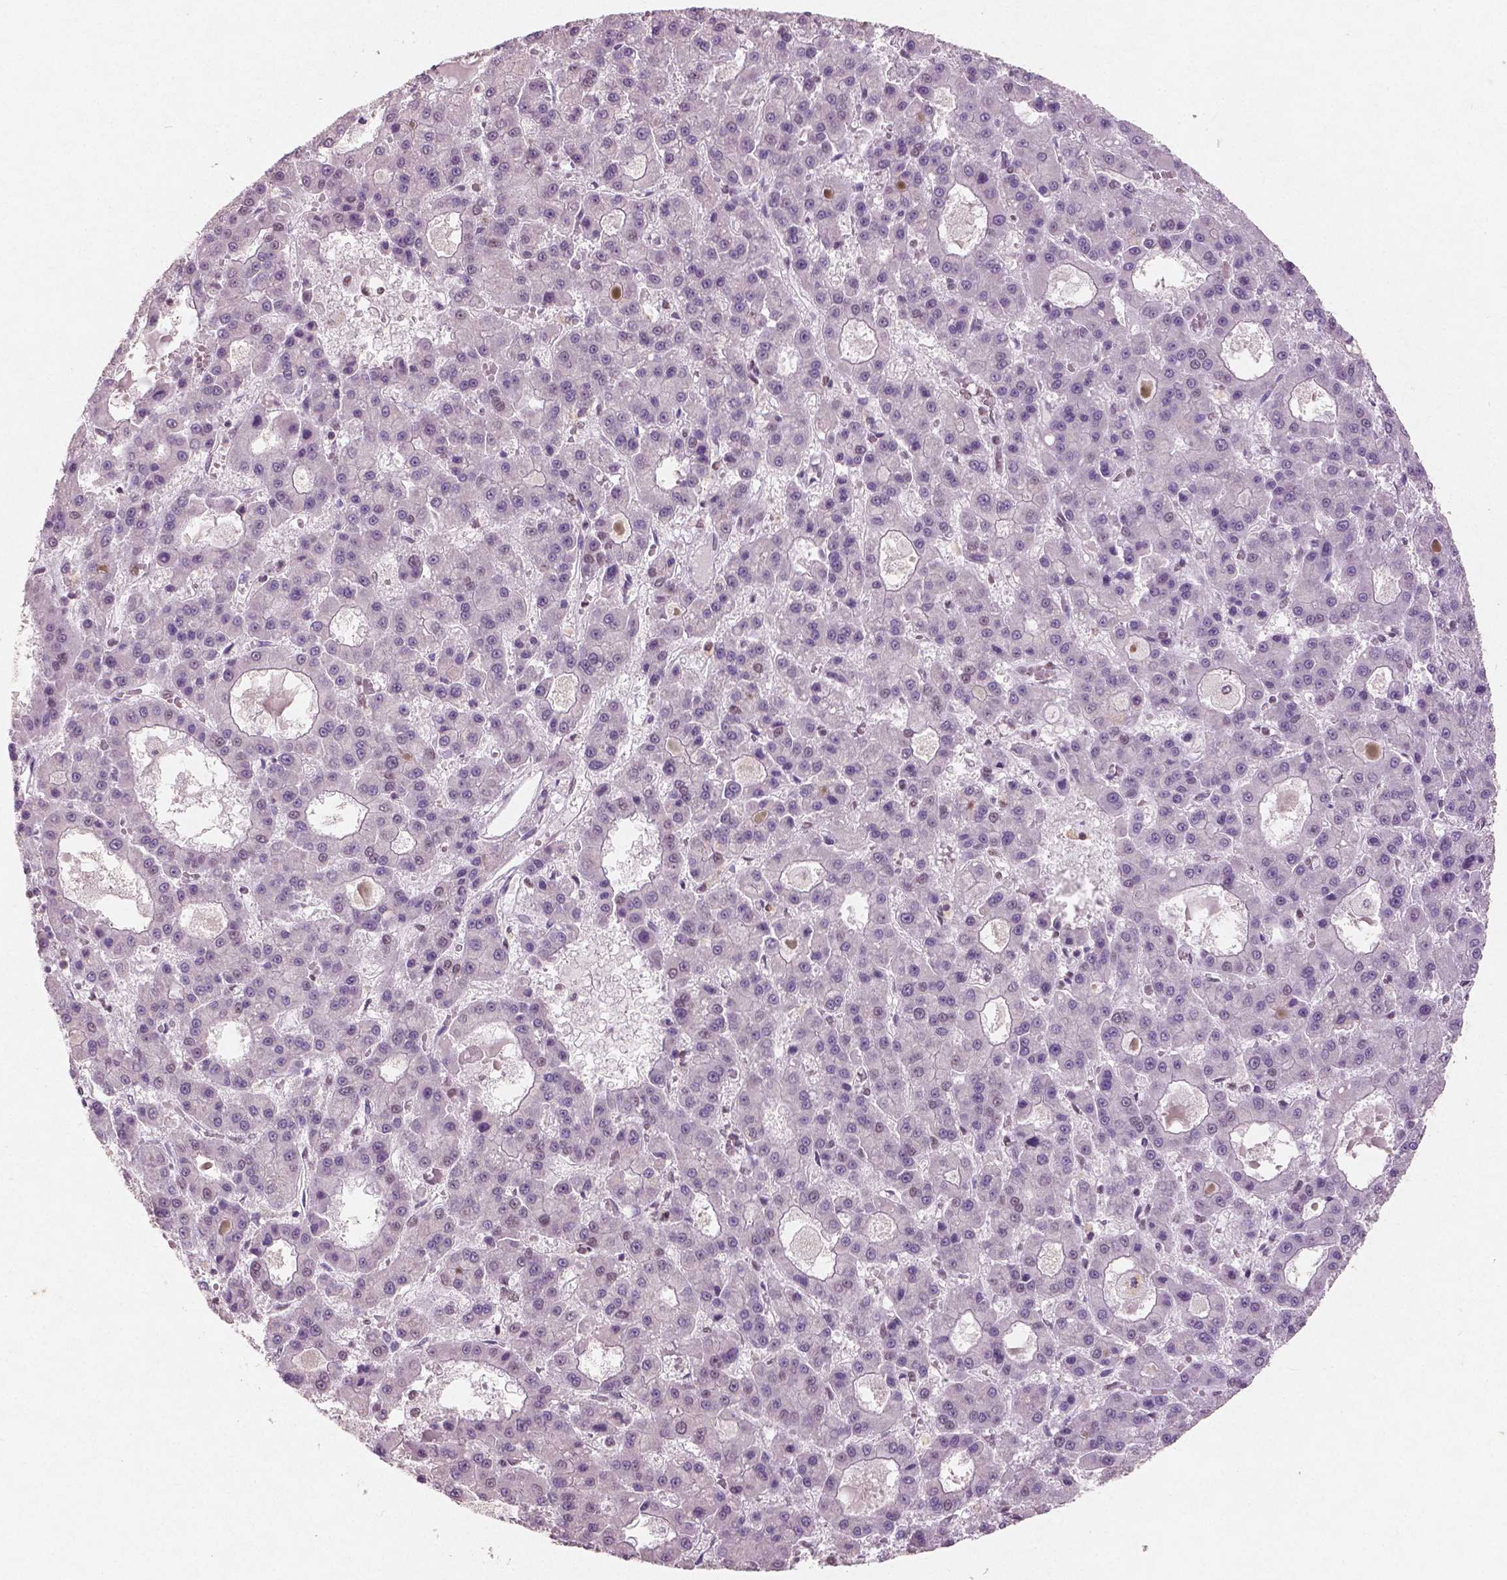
{"staining": {"intensity": "negative", "quantity": "none", "location": "none"}, "tissue": "liver cancer", "cell_type": "Tumor cells", "image_type": "cancer", "snomed": [{"axis": "morphology", "description": "Carcinoma, Hepatocellular, NOS"}, {"axis": "topography", "description": "Liver"}], "caption": "This is an immunohistochemistry (IHC) image of hepatocellular carcinoma (liver). There is no positivity in tumor cells.", "gene": "BRD4", "patient": {"sex": "male", "age": 70}}